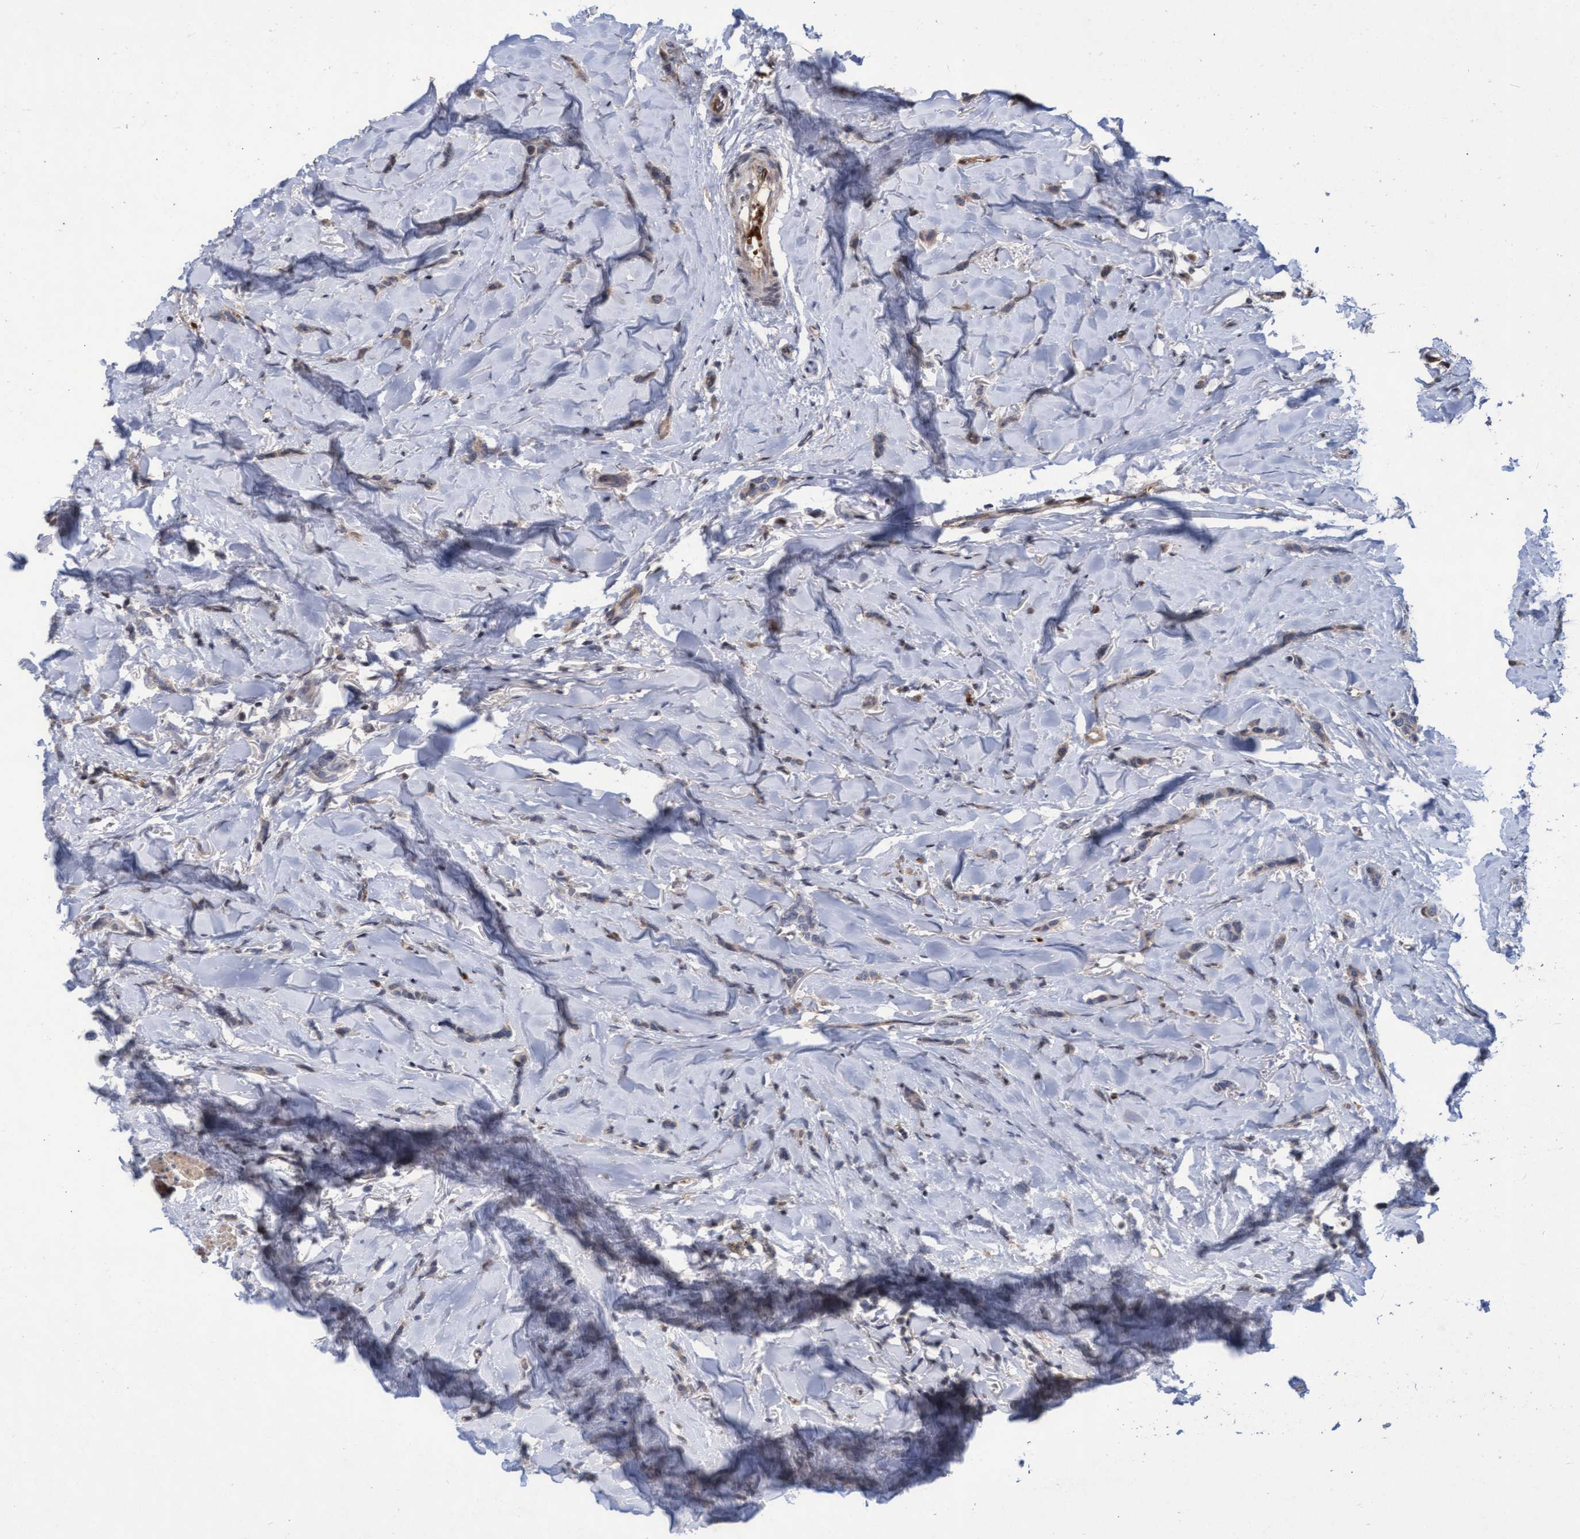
{"staining": {"intensity": "weak", "quantity": "25%-75%", "location": "cytoplasmic/membranous"}, "tissue": "breast cancer", "cell_type": "Tumor cells", "image_type": "cancer", "snomed": [{"axis": "morphology", "description": "Lobular carcinoma"}, {"axis": "topography", "description": "Skin"}, {"axis": "topography", "description": "Breast"}], "caption": "Immunohistochemistry (IHC) micrograph of human breast cancer (lobular carcinoma) stained for a protein (brown), which exhibits low levels of weak cytoplasmic/membranous staining in about 25%-75% of tumor cells.", "gene": "KCNC2", "patient": {"sex": "female", "age": 46}}